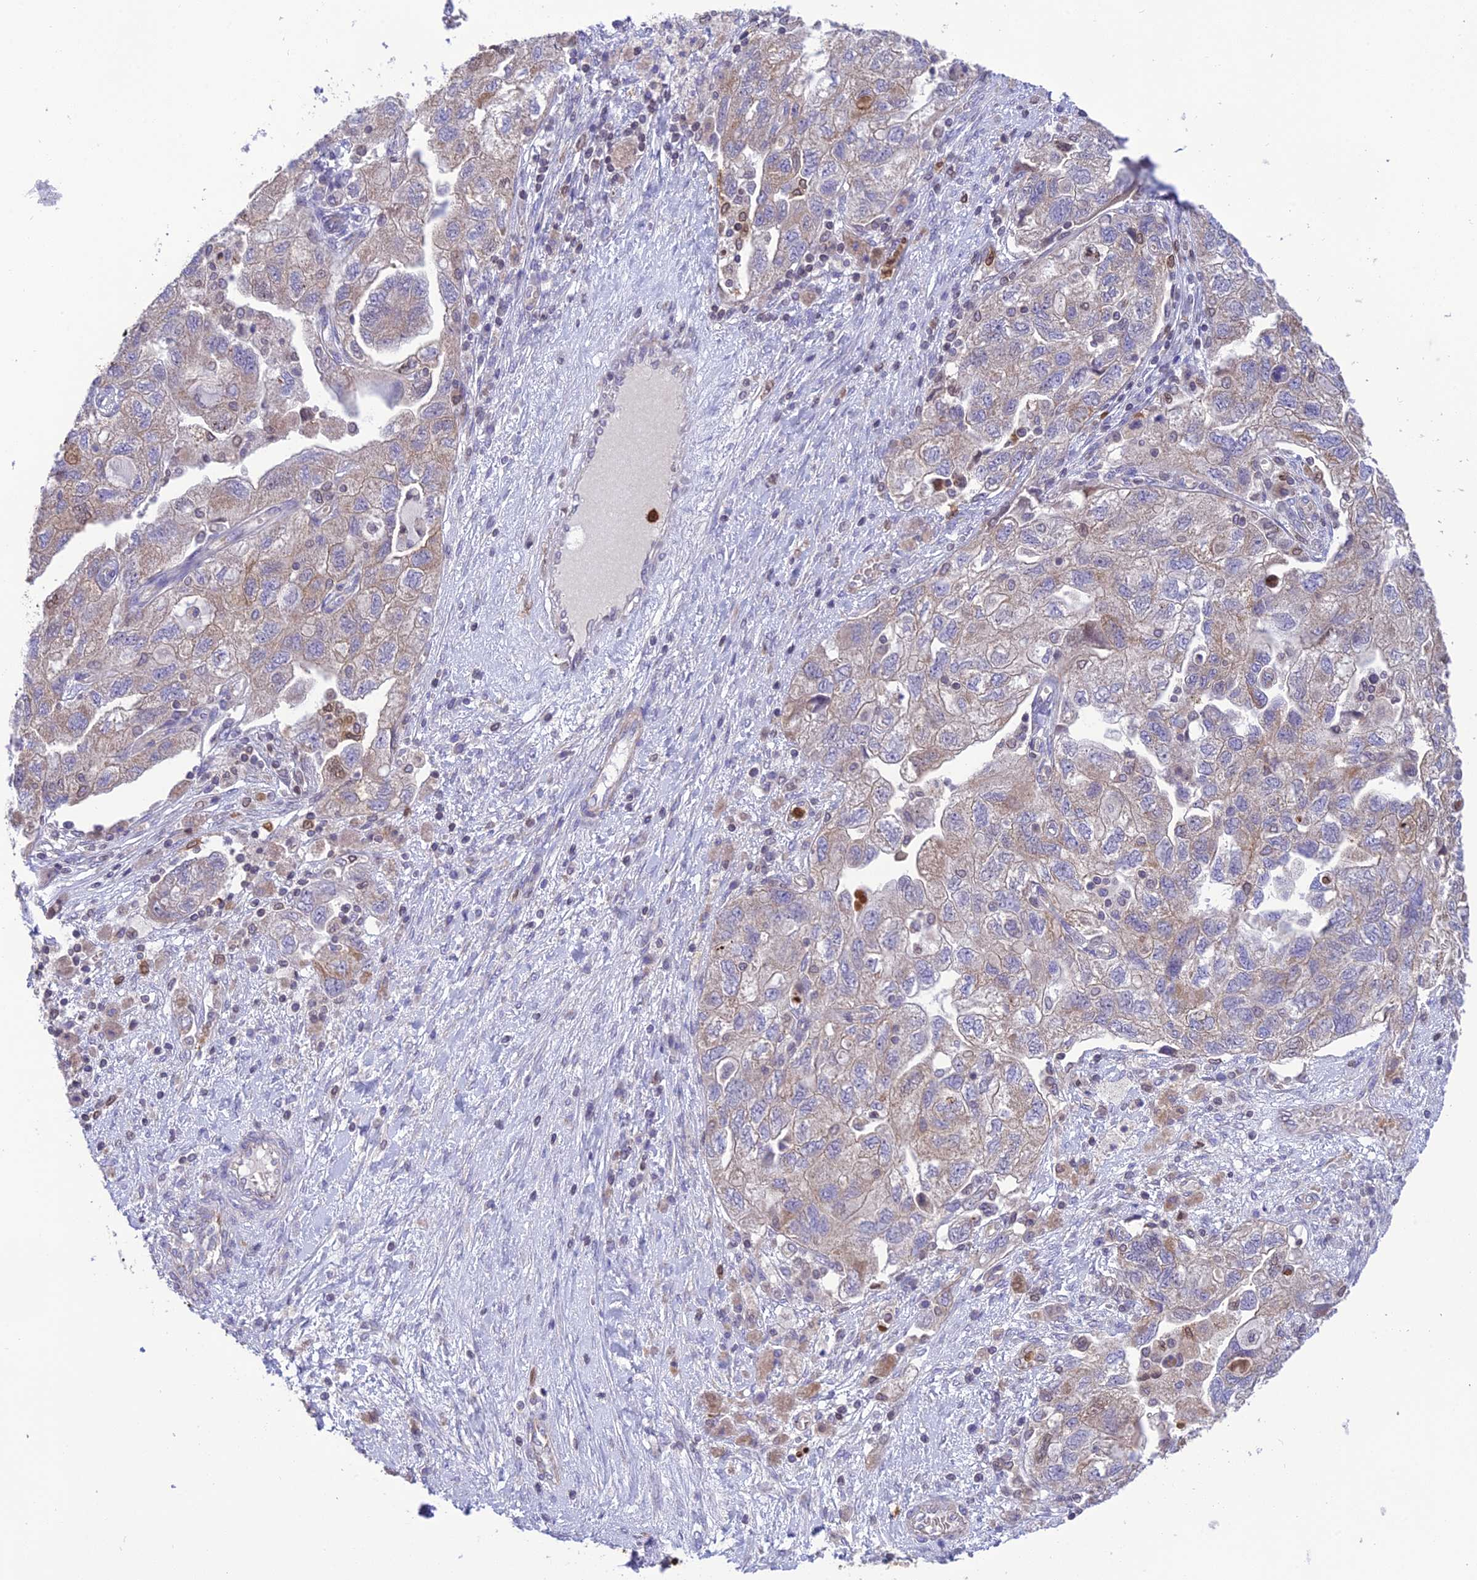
{"staining": {"intensity": "moderate", "quantity": "<25%", "location": "cytoplasmic/membranous"}, "tissue": "ovarian cancer", "cell_type": "Tumor cells", "image_type": "cancer", "snomed": [{"axis": "morphology", "description": "Carcinoma, NOS"}, {"axis": "morphology", "description": "Cystadenocarcinoma, serous, NOS"}, {"axis": "topography", "description": "Ovary"}], "caption": "This photomicrograph shows IHC staining of serous cystadenocarcinoma (ovarian), with low moderate cytoplasmic/membranous positivity in about <25% of tumor cells.", "gene": "PKHD1L1", "patient": {"sex": "female", "age": 69}}